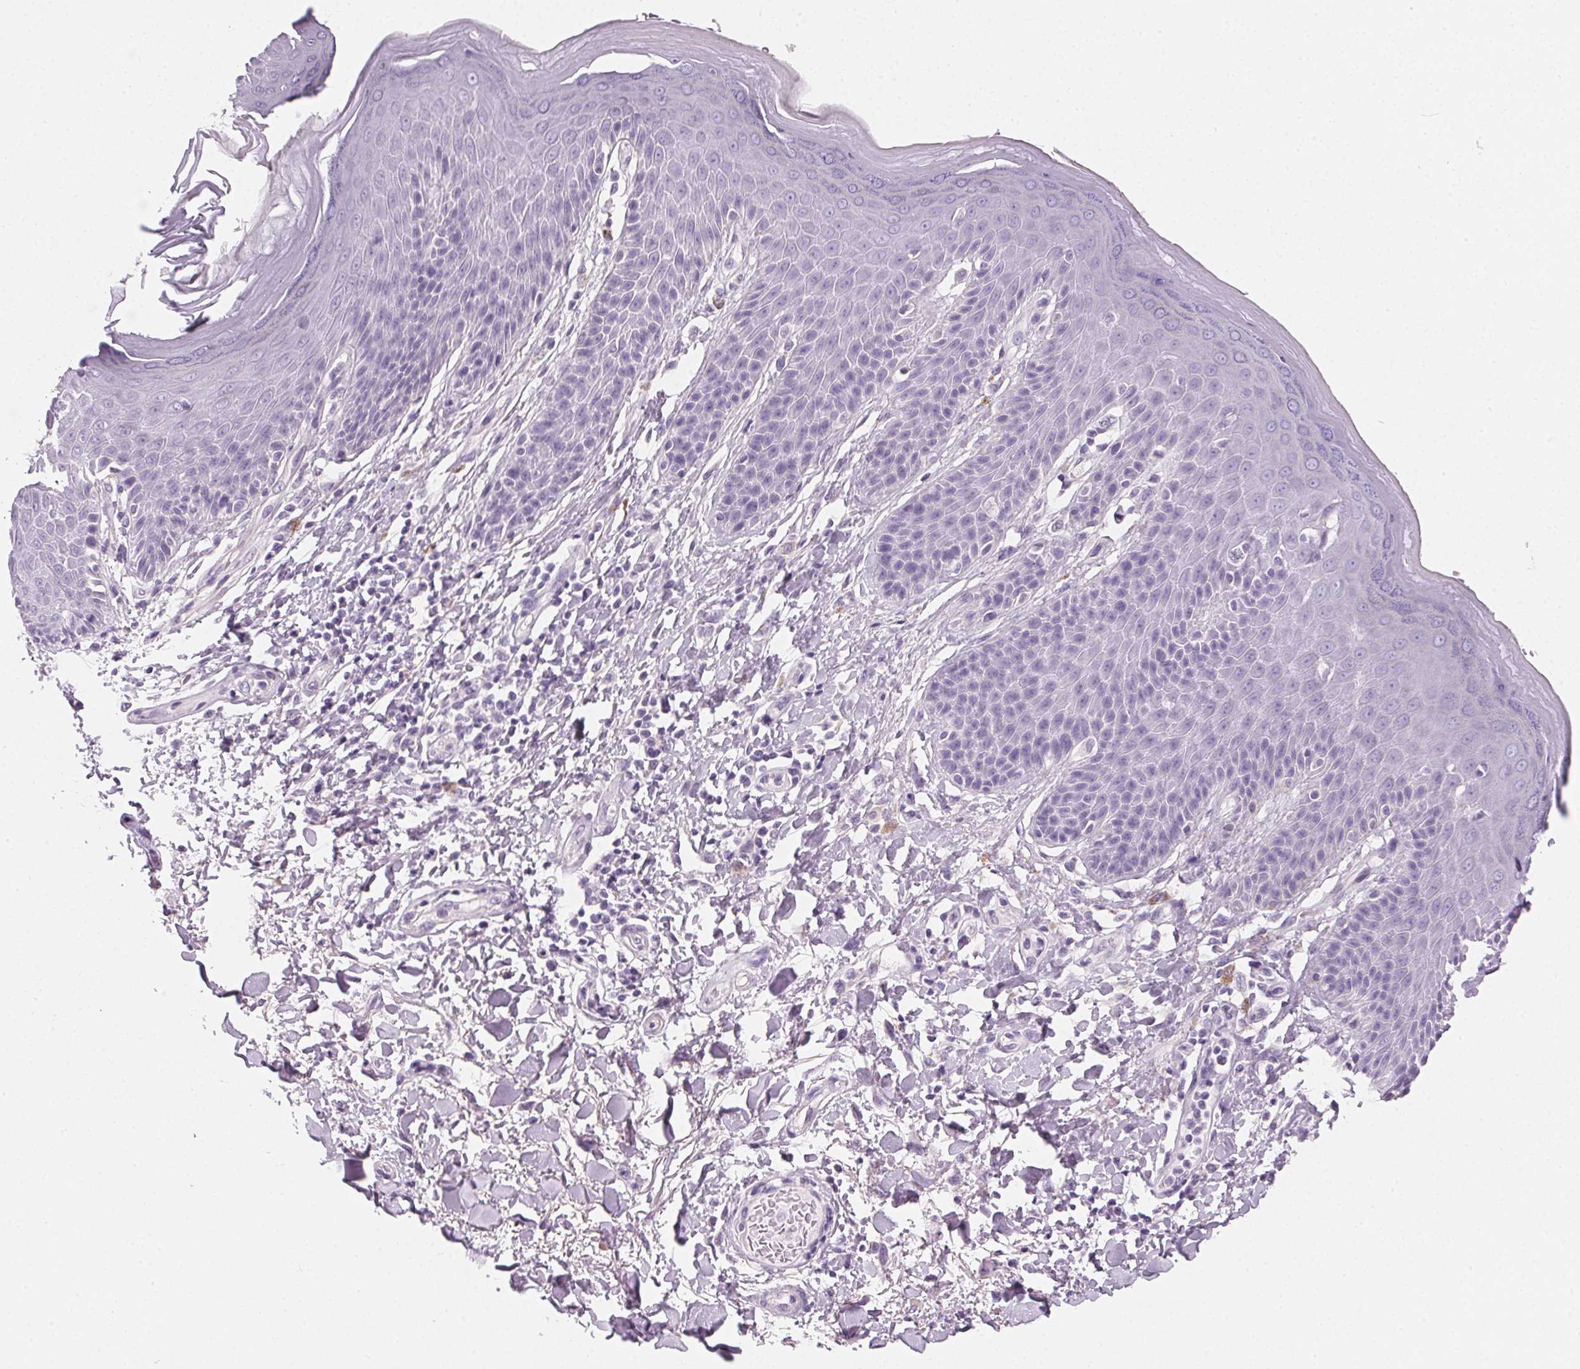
{"staining": {"intensity": "negative", "quantity": "none", "location": "none"}, "tissue": "skin", "cell_type": "Epidermal cells", "image_type": "normal", "snomed": [{"axis": "morphology", "description": "Normal tissue, NOS"}, {"axis": "topography", "description": "Anal"}, {"axis": "topography", "description": "Peripheral nerve tissue"}], "caption": "High power microscopy micrograph of an IHC micrograph of benign skin, revealing no significant expression in epidermal cells.", "gene": "PRSS1", "patient": {"sex": "male", "age": 51}}